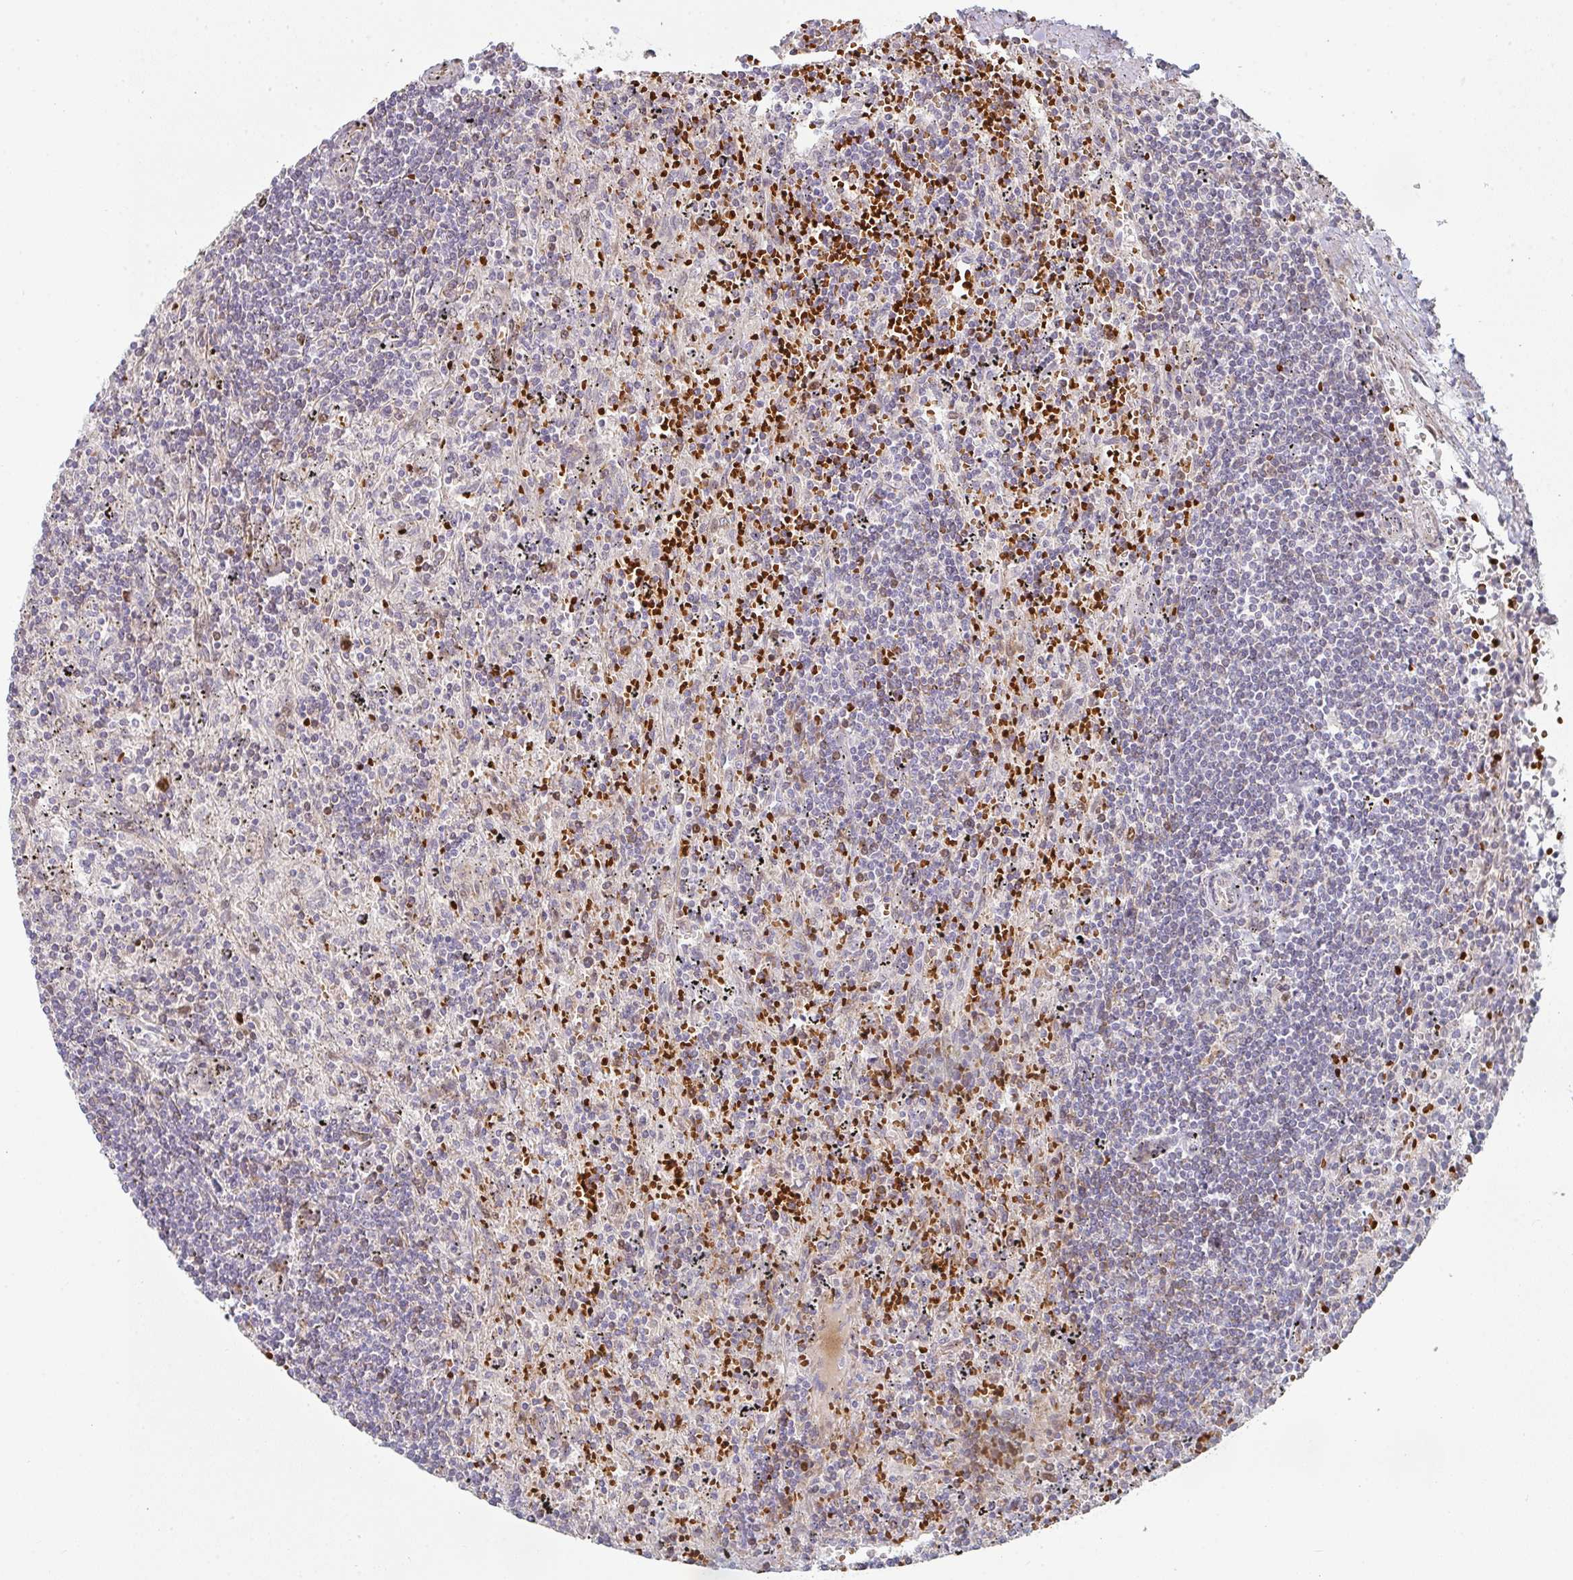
{"staining": {"intensity": "weak", "quantity": "<25%", "location": "cytoplasmic/membranous"}, "tissue": "lymphoma", "cell_type": "Tumor cells", "image_type": "cancer", "snomed": [{"axis": "morphology", "description": "Malignant lymphoma, non-Hodgkin's type, Low grade"}, {"axis": "topography", "description": "Spleen"}], "caption": "The IHC histopathology image has no significant positivity in tumor cells of low-grade malignant lymphoma, non-Hodgkin's type tissue.", "gene": "ZNF526", "patient": {"sex": "male", "age": 76}}